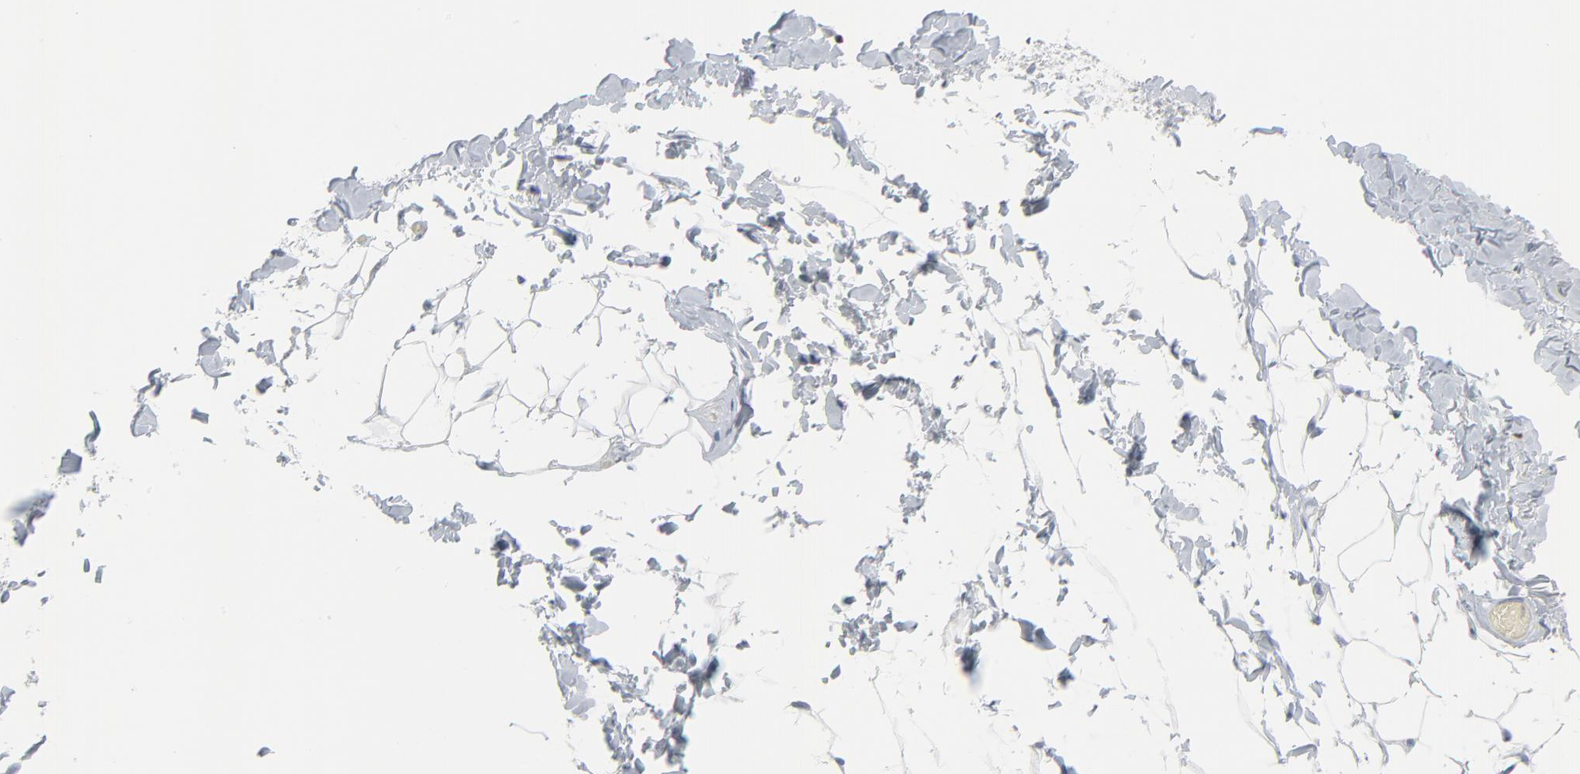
{"staining": {"intensity": "negative", "quantity": "none", "location": "none"}, "tissue": "adipose tissue", "cell_type": "Adipocytes", "image_type": "normal", "snomed": [{"axis": "morphology", "description": "Normal tissue, NOS"}, {"axis": "topography", "description": "Vascular tissue"}], "caption": "IHC of unremarkable human adipose tissue shows no positivity in adipocytes. Brightfield microscopy of immunohistochemistry stained with DAB (brown) and hematoxylin (blue), captured at high magnification.", "gene": "MITF", "patient": {"sex": "male", "age": 41}}